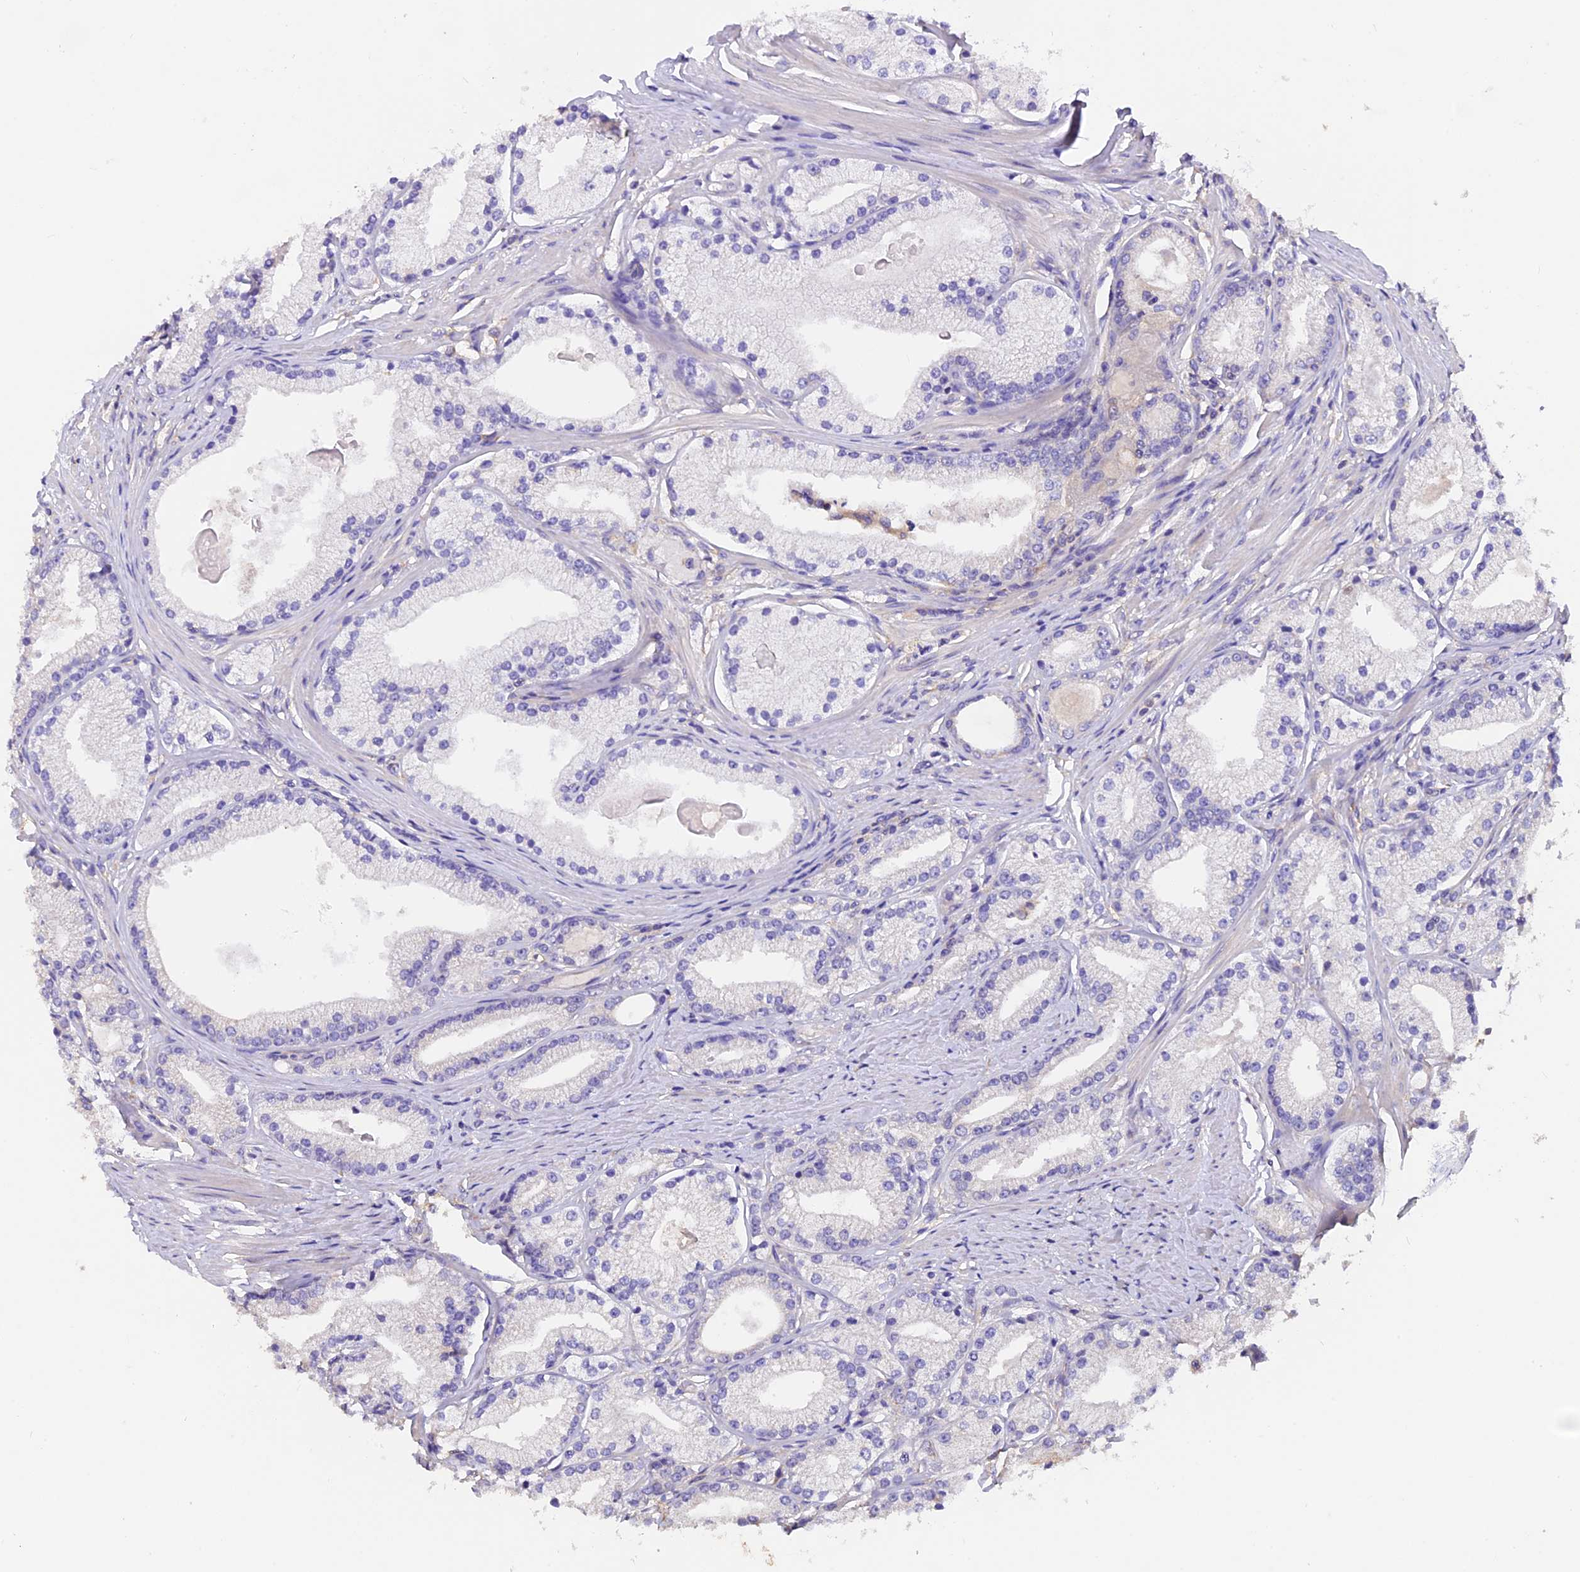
{"staining": {"intensity": "negative", "quantity": "none", "location": "none"}, "tissue": "prostate cancer", "cell_type": "Tumor cells", "image_type": "cancer", "snomed": [{"axis": "morphology", "description": "Adenocarcinoma, Low grade"}, {"axis": "topography", "description": "Prostate"}], "caption": "Immunohistochemistry (IHC) of human prostate cancer exhibits no staining in tumor cells. (DAB IHC with hematoxylin counter stain).", "gene": "AP3B2", "patient": {"sex": "male", "age": 57}}